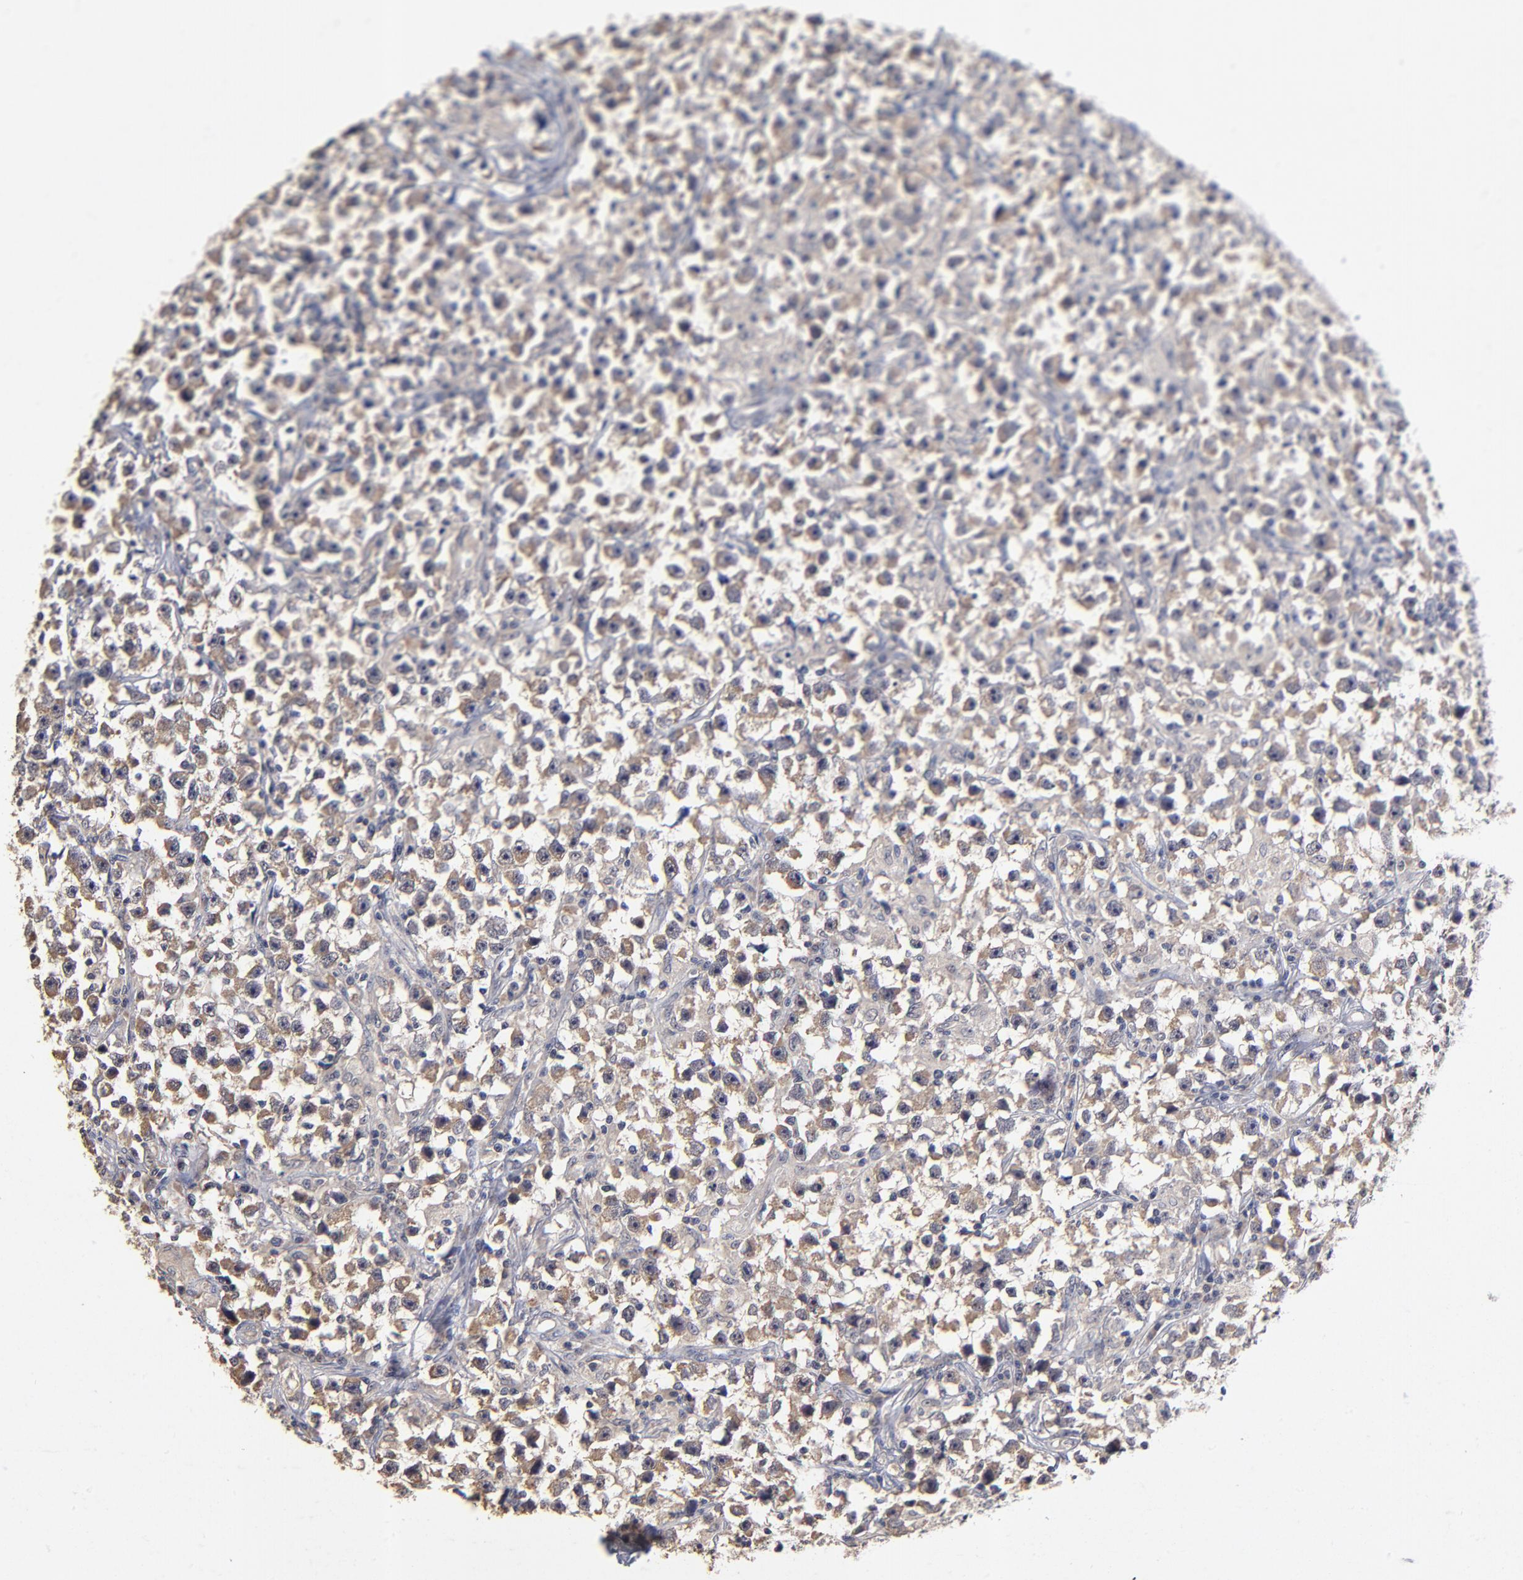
{"staining": {"intensity": "weak", "quantity": ">75%", "location": "cytoplasmic/membranous"}, "tissue": "testis cancer", "cell_type": "Tumor cells", "image_type": "cancer", "snomed": [{"axis": "morphology", "description": "Seminoma, NOS"}, {"axis": "topography", "description": "Testis"}], "caption": "IHC micrograph of human testis seminoma stained for a protein (brown), which shows low levels of weak cytoplasmic/membranous staining in approximately >75% of tumor cells.", "gene": "WSB1", "patient": {"sex": "male", "age": 33}}